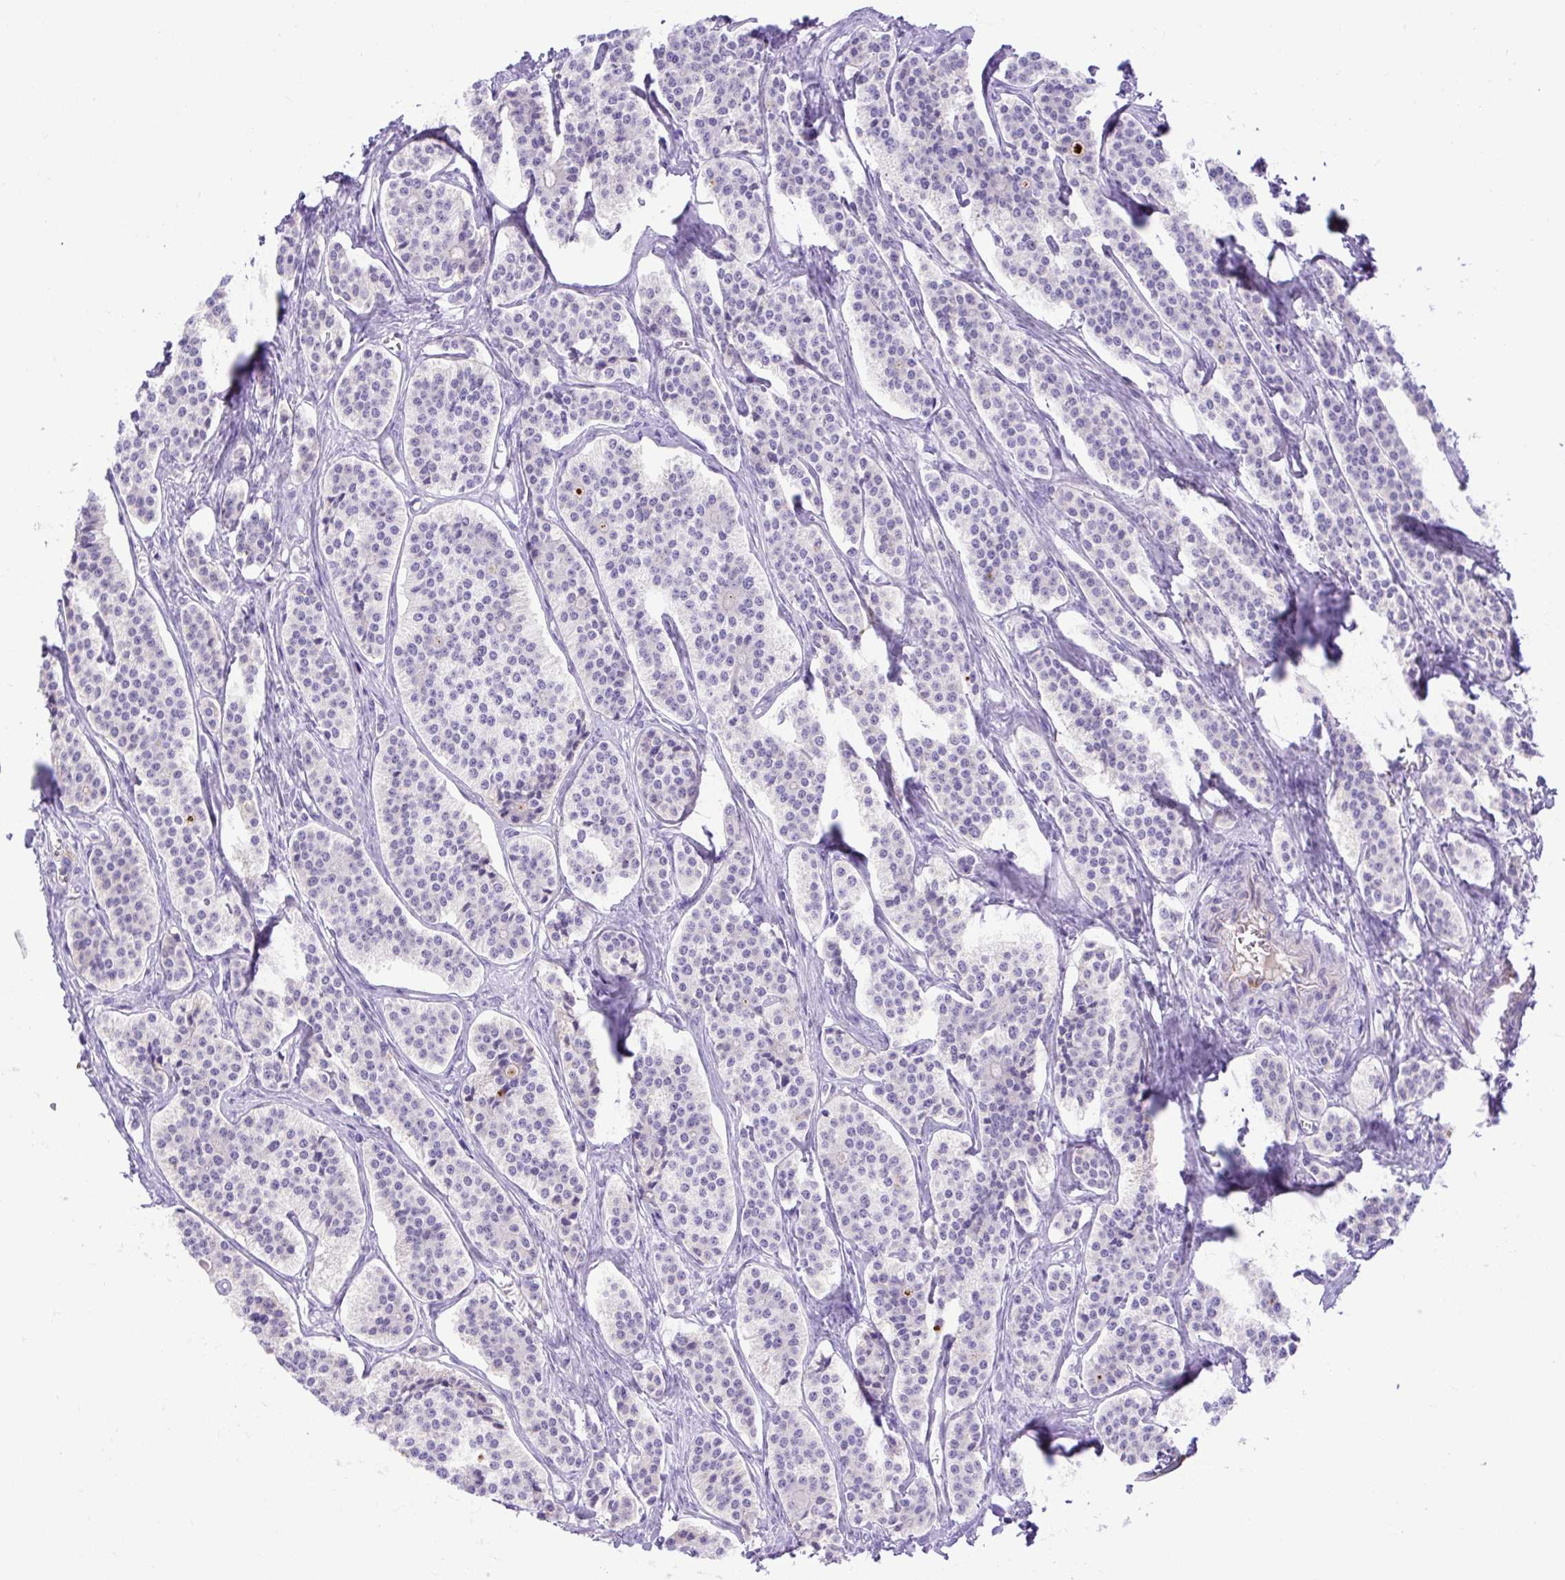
{"staining": {"intensity": "negative", "quantity": "none", "location": "none"}, "tissue": "carcinoid", "cell_type": "Tumor cells", "image_type": "cancer", "snomed": [{"axis": "morphology", "description": "Carcinoid, malignant, NOS"}, {"axis": "topography", "description": "Small intestine"}], "caption": "The micrograph shows no significant staining in tumor cells of carcinoid.", "gene": "SPTBN5", "patient": {"sex": "male", "age": 63}}